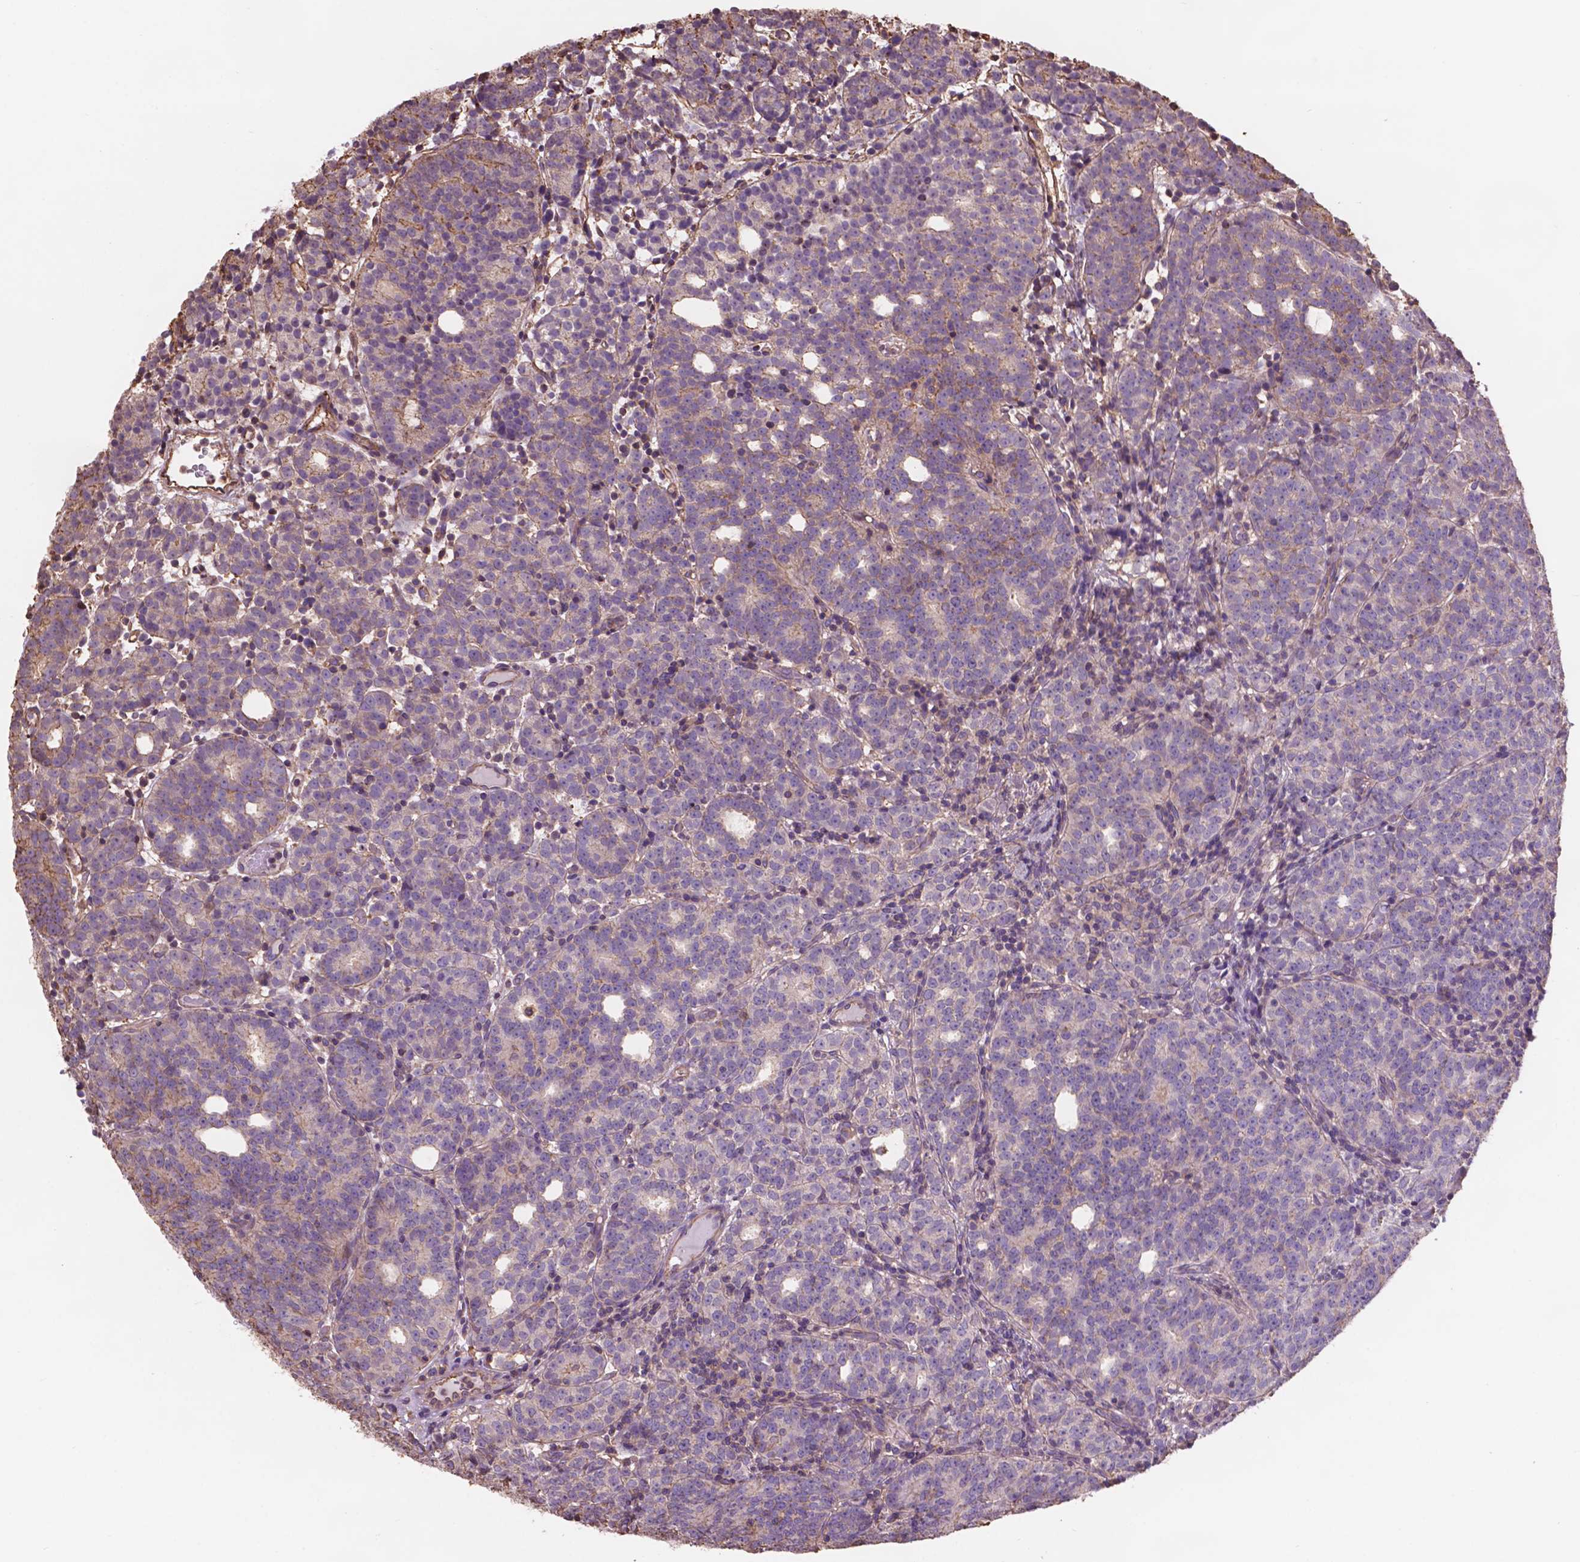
{"staining": {"intensity": "weak", "quantity": "<25%", "location": "cytoplasmic/membranous"}, "tissue": "prostate cancer", "cell_type": "Tumor cells", "image_type": "cancer", "snomed": [{"axis": "morphology", "description": "Adenocarcinoma, High grade"}, {"axis": "topography", "description": "Prostate"}], "caption": "There is no significant positivity in tumor cells of prostate high-grade adenocarcinoma.", "gene": "NIPA2", "patient": {"sex": "male", "age": 53}}